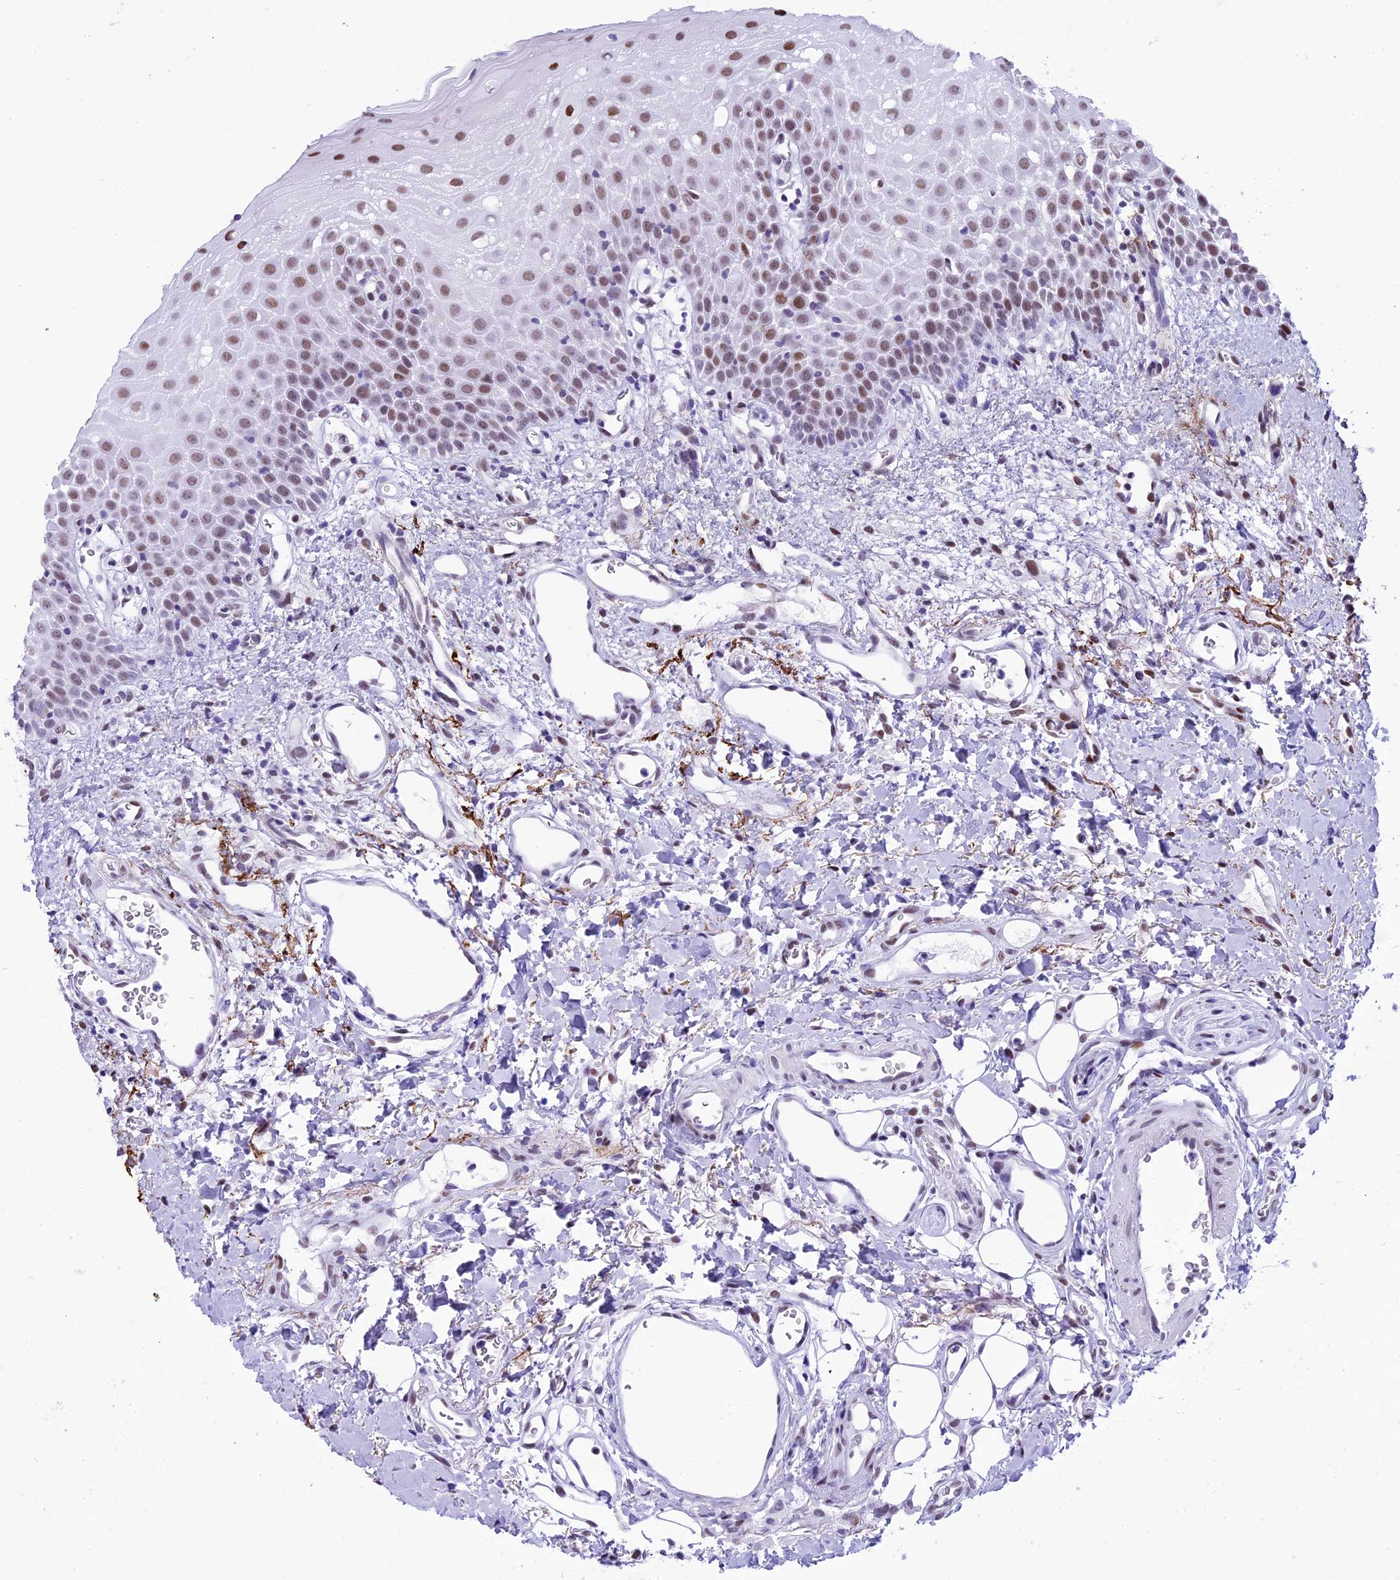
{"staining": {"intensity": "moderate", "quantity": ">75%", "location": "nuclear"}, "tissue": "oral mucosa", "cell_type": "Squamous epithelial cells", "image_type": "normal", "snomed": [{"axis": "morphology", "description": "Normal tissue, NOS"}, {"axis": "topography", "description": "Oral tissue"}], "caption": "This is a photomicrograph of immunohistochemistry (IHC) staining of unremarkable oral mucosa, which shows moderate expression in the nuclear of squamous epithelial cells.", "gene": "RPS6KB1", "patient": {"sex": "female", "age": 70}}